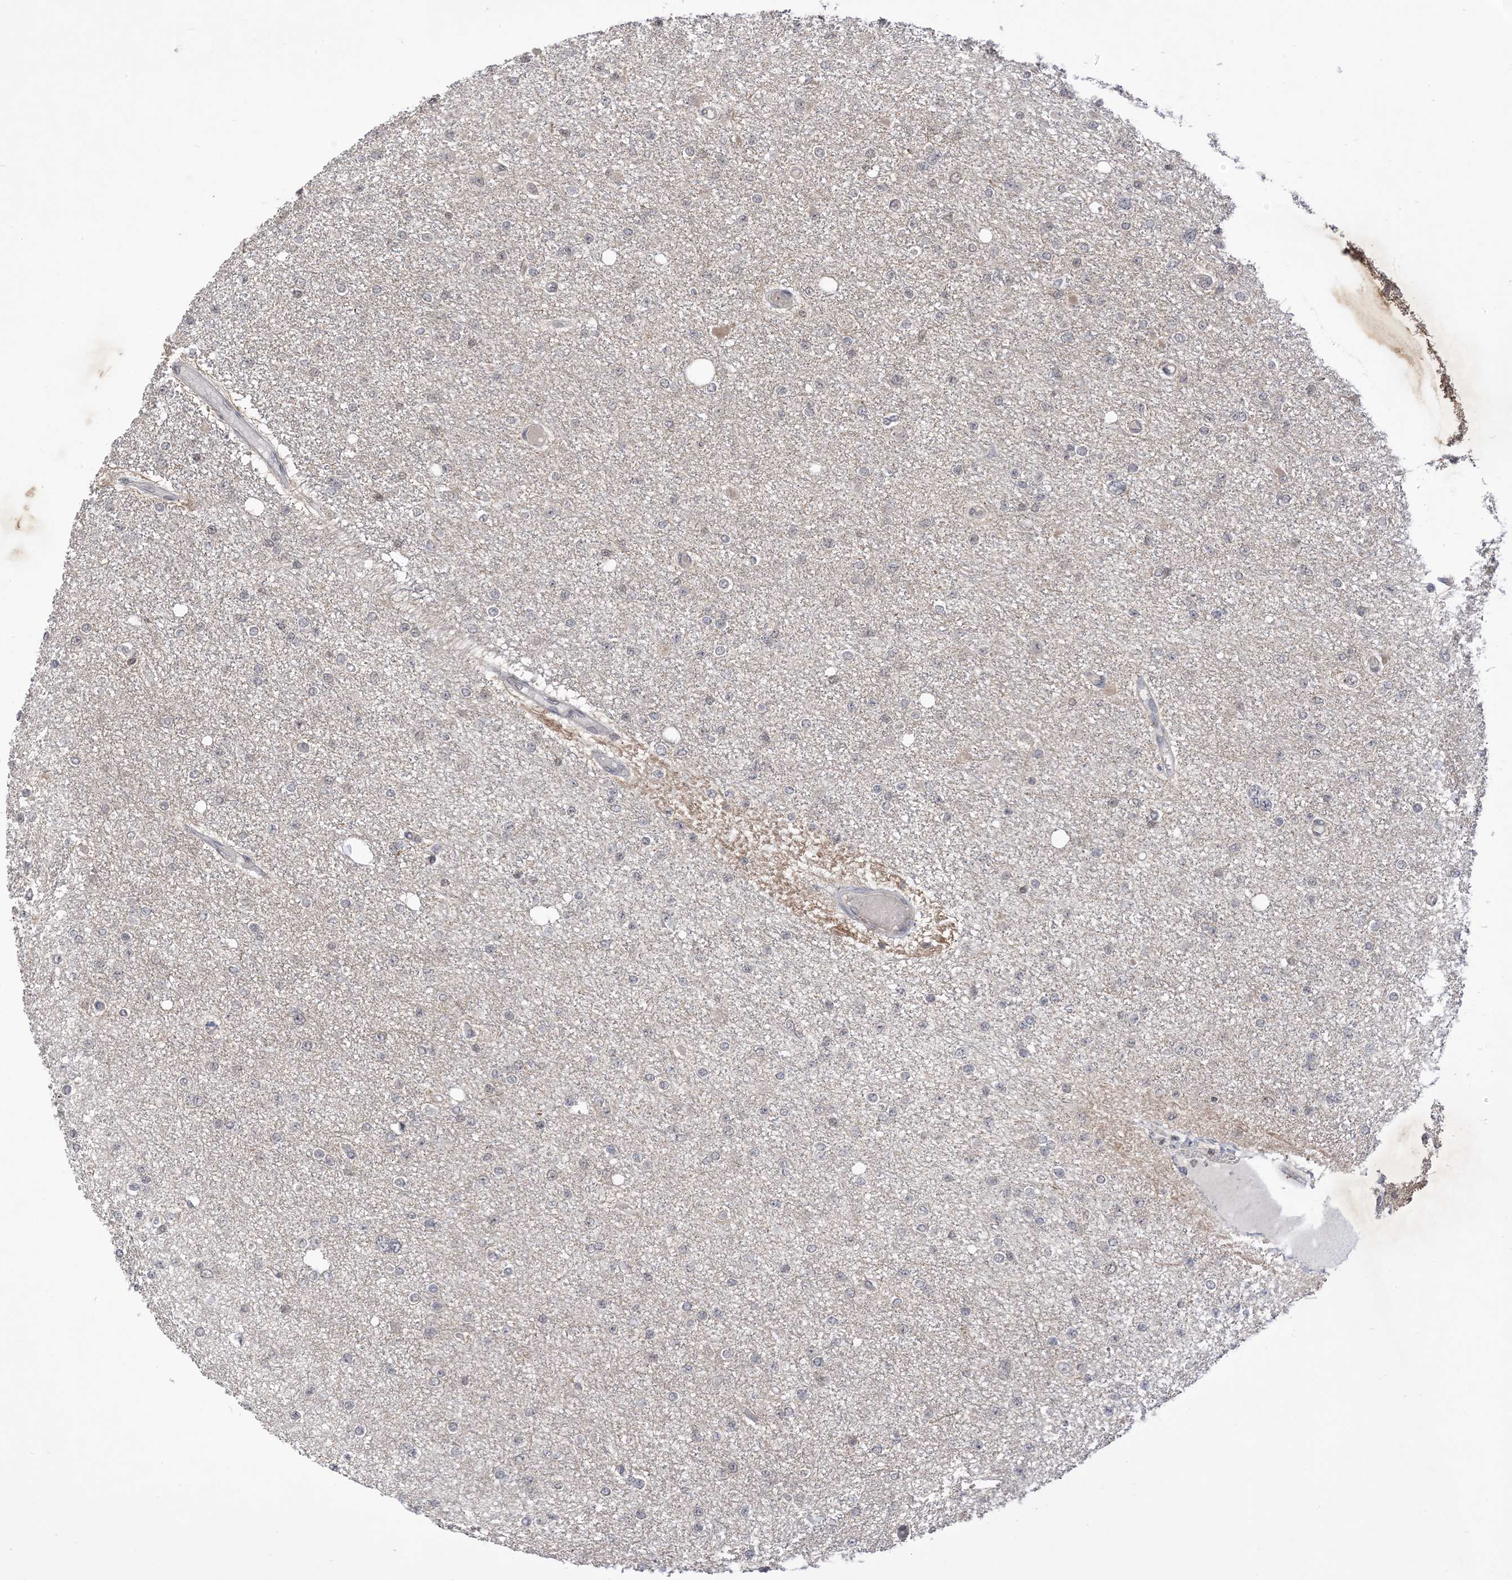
{"staining": {"intensity": "negative", "quantity": "none", "location": "none"}, "tissue": "glioma", "cell_type": "Tumor cells", "image_type": "cancer", "snomed": [{"axis": "morphology", "description": "Glioma, malignant, Low grade"}, {"axis": "topography", "description": "Brain"}], "caption": "Protein analysis of malignant glioma (low-grade) shows no significant expression in tumor cells.", "gene": "RANBP9", "patient": {"sex": "female", "age": 22}}